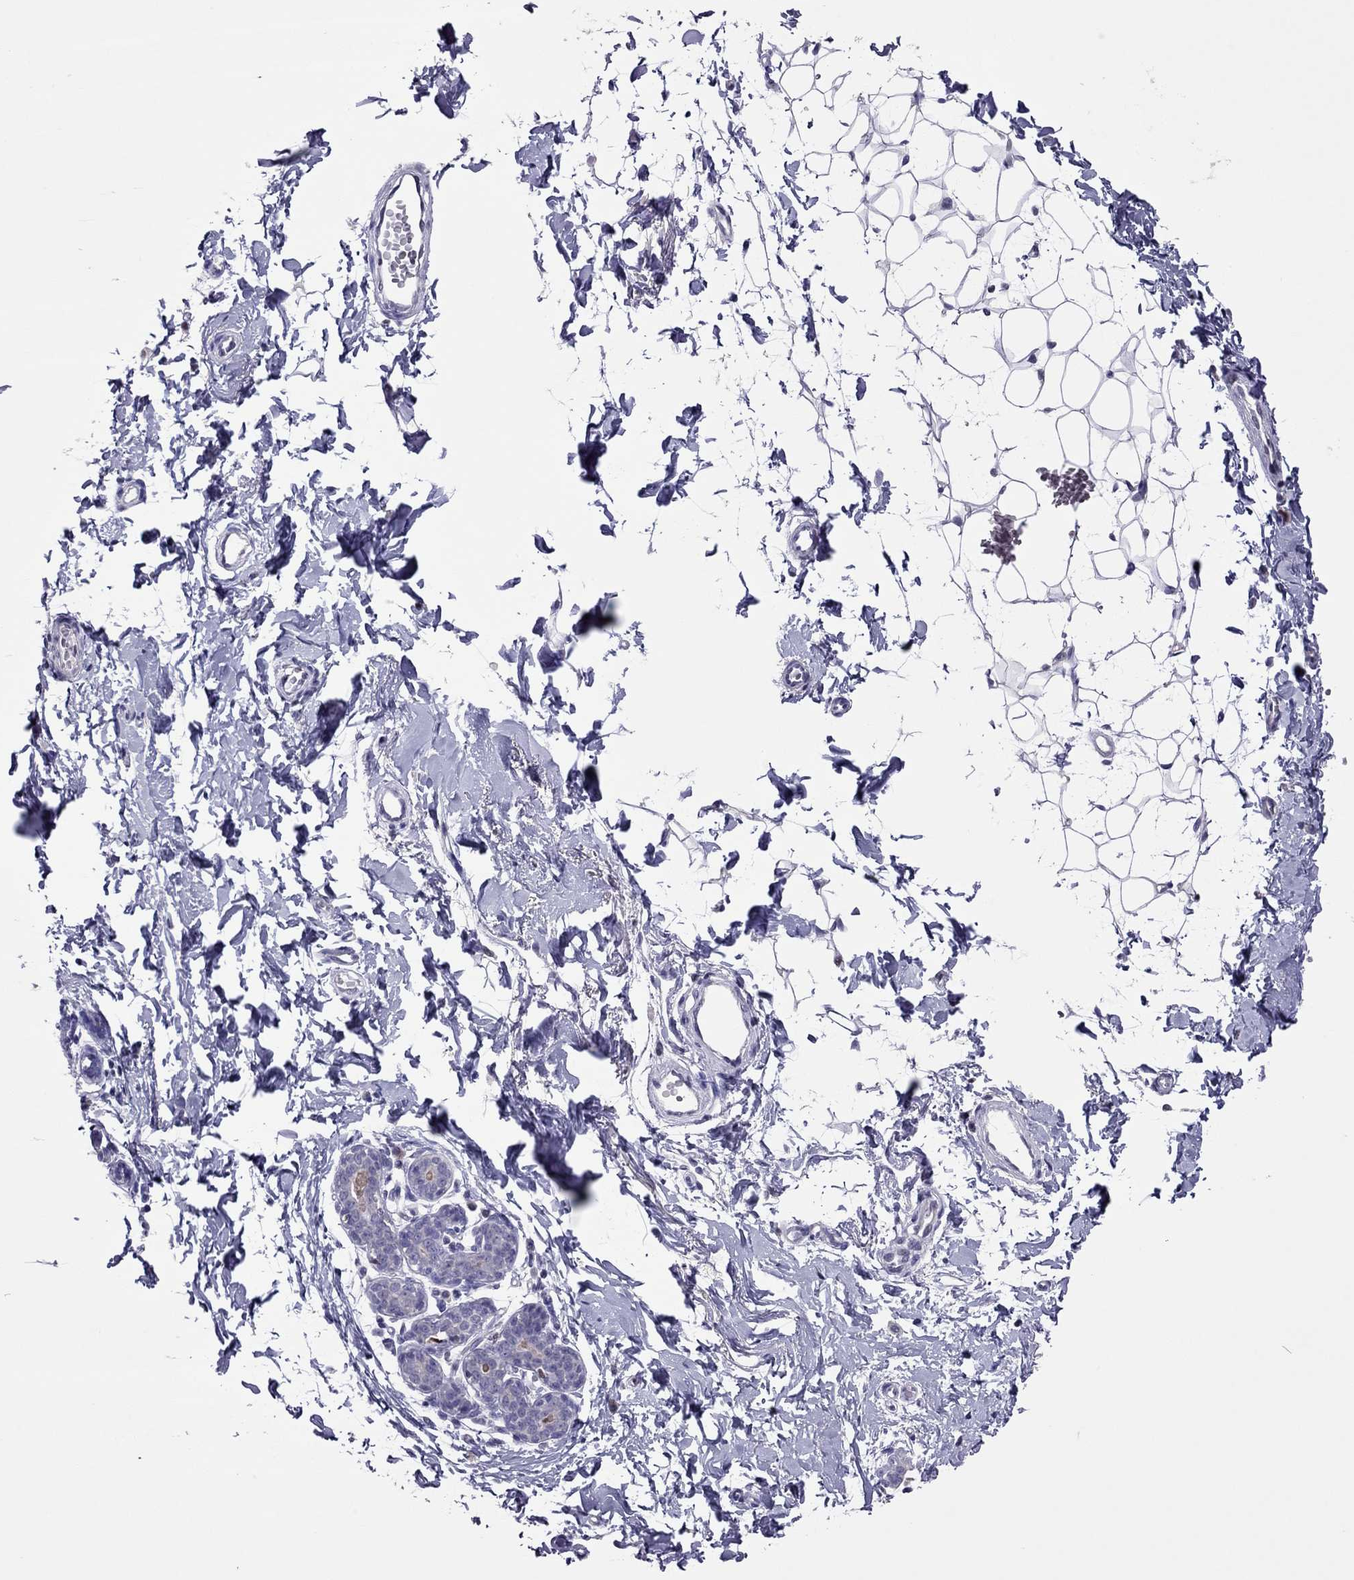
{"staining": {"intensity": "negative", "quantity": "none", "location": "none"}, "tissue": "breast", "cell_type": "Adipocytes", "image_type": "normal", "snomed": [{"axis": "morphology", "description": "Normal tissue, NOS"}, {"axis": "topography", "description": "Breast"}], "caption": "Immunohistochemical staining of unremarkable breast exhibits no significant positivity in adipocytes.", "gene": "SPINT3", "patient": {"sex": "female", "age": 37}}